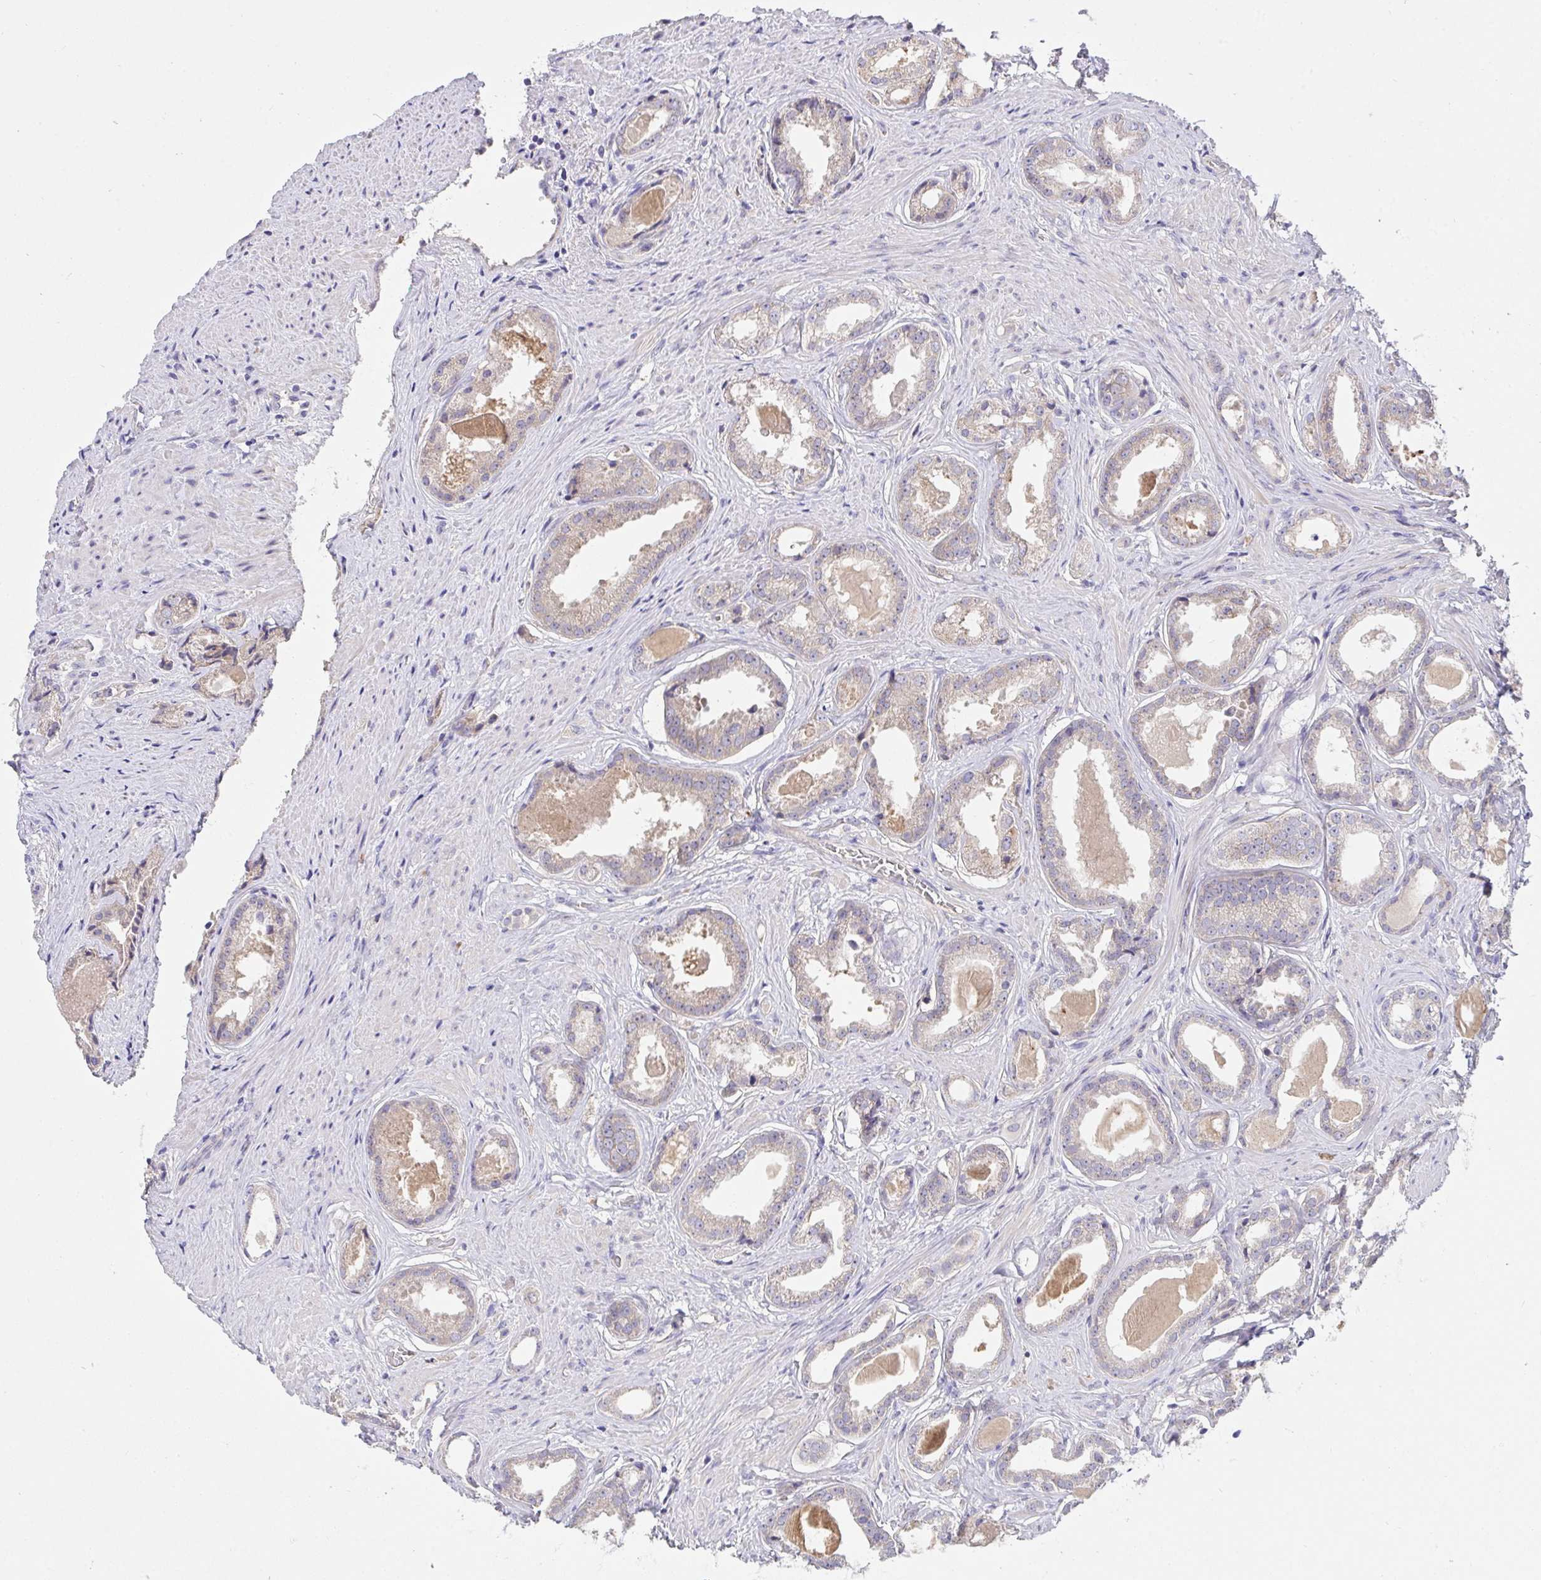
{"staining": {"intensity": "weak", "quantity": "<25%", "location": "cytoplasmic/membranous"}, "tissue": "prostate cancer", "cell_type": "Tumor cells", "image_type": "cancer", "snomed": [{"axis": "morphology", "description": "Adenocarcinoma, Low grade"}, {"axis": "topography", "description": "Prostate"}], "caption": "The photomicrograph reveals no significant positivity in tumor cells of prostate cancer (adenocarcinoma (low-grade)).", "gene": "ZNF581", "patient": {"sex": "male", "age": 65}}